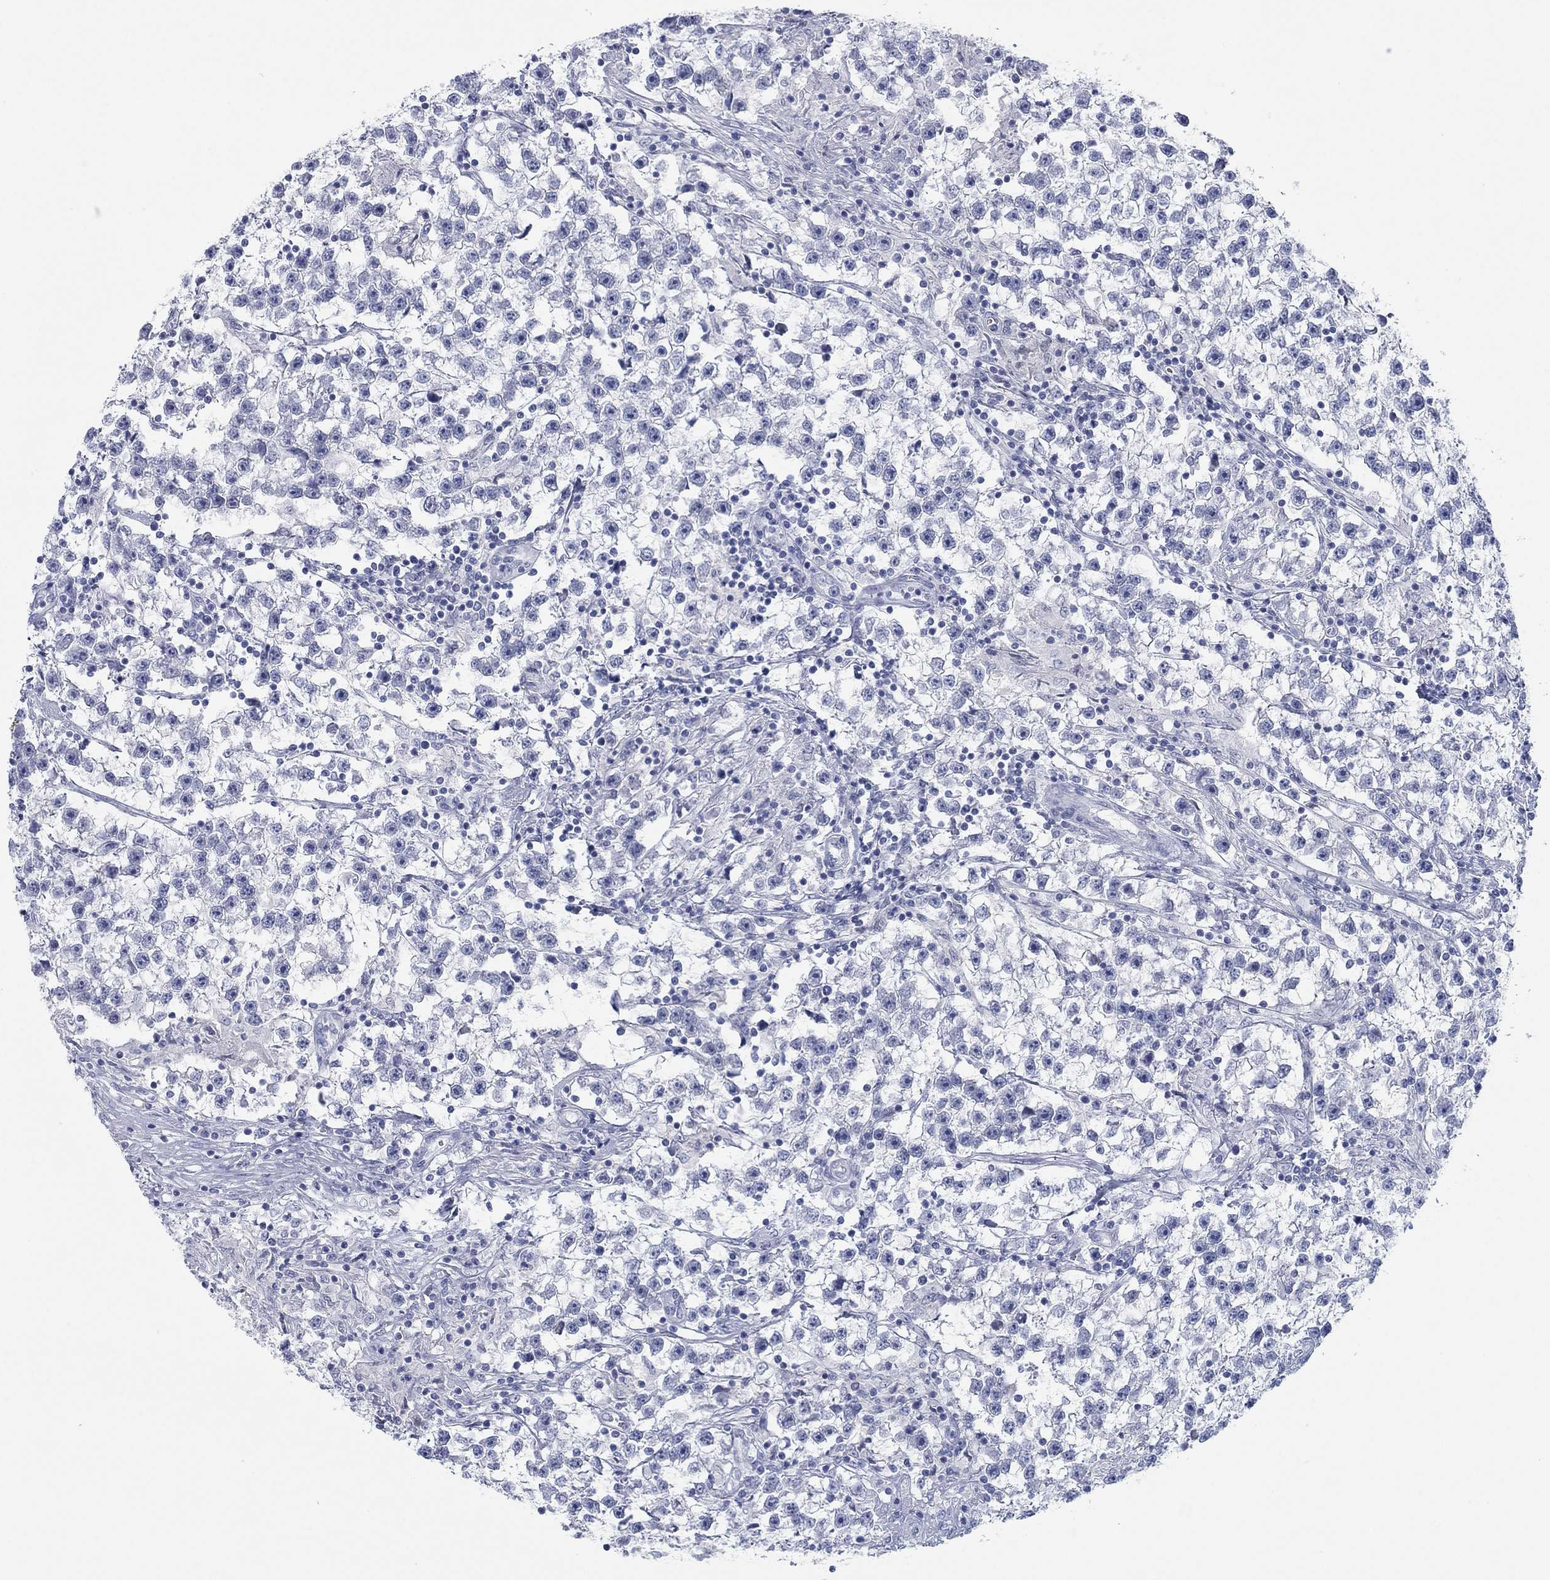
{"staining": {"intensity": "negative", "quantity": "none", "location": "none"}, "tissue": "testis cancer", "cell_type": "Tumor cells", "image_type": "cancer", "snomed": [{"axis": "morphology", "description": "Seminoma, NOS"}, {"axis": "topography", "description": "Testis"}], "caption": "High magnification brightfield microscopy of testis seminoma stained with DAB (3,3'-diaminobenzidine) (brown) and counterstained with hematoxylin (blue): tumor cells show no significant expression.", "gene": "DNAL1", "patient": {"sex": "male", "age": 59}}